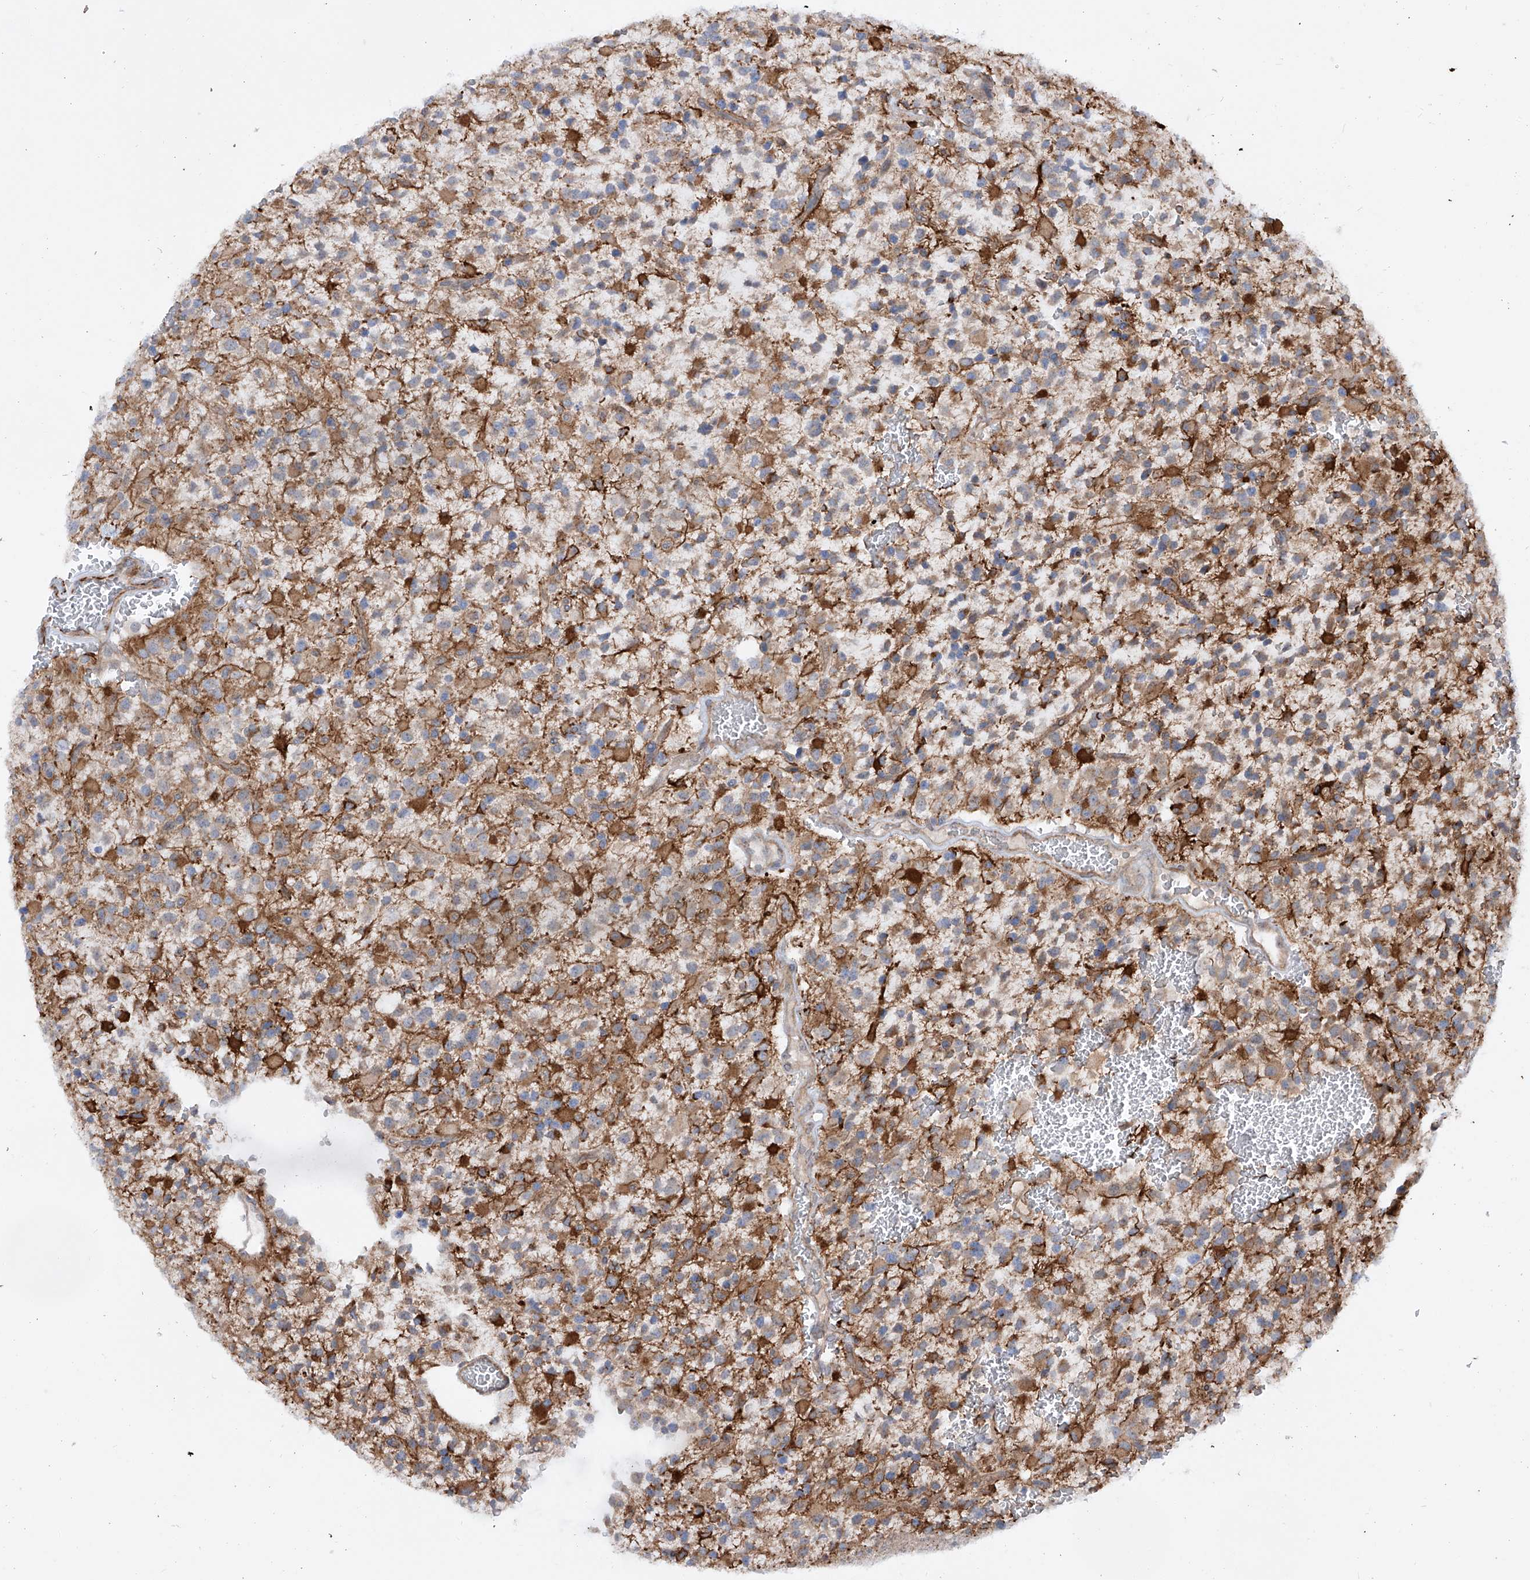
{"staining": {"intensity": "moderate", "quantity": "<25%", "location": "cytoplasmic/membranous"}, "tissue": "glioma", "cell_type": "Tumor cells", "image_type": "cancer", "snomed": [{"axis": "morphology", "description": "Glioma, malignant, High grade"}, {"axis": "topography", "description": "Brain"}], "caption": "Protein expression by immunohistochemistry shows moderate cytoplasmic/membranous expression in about <25% of tumor cells in glioma.", "gene": "ZNF490", "patient": {"sex": "male", "age": 34}}